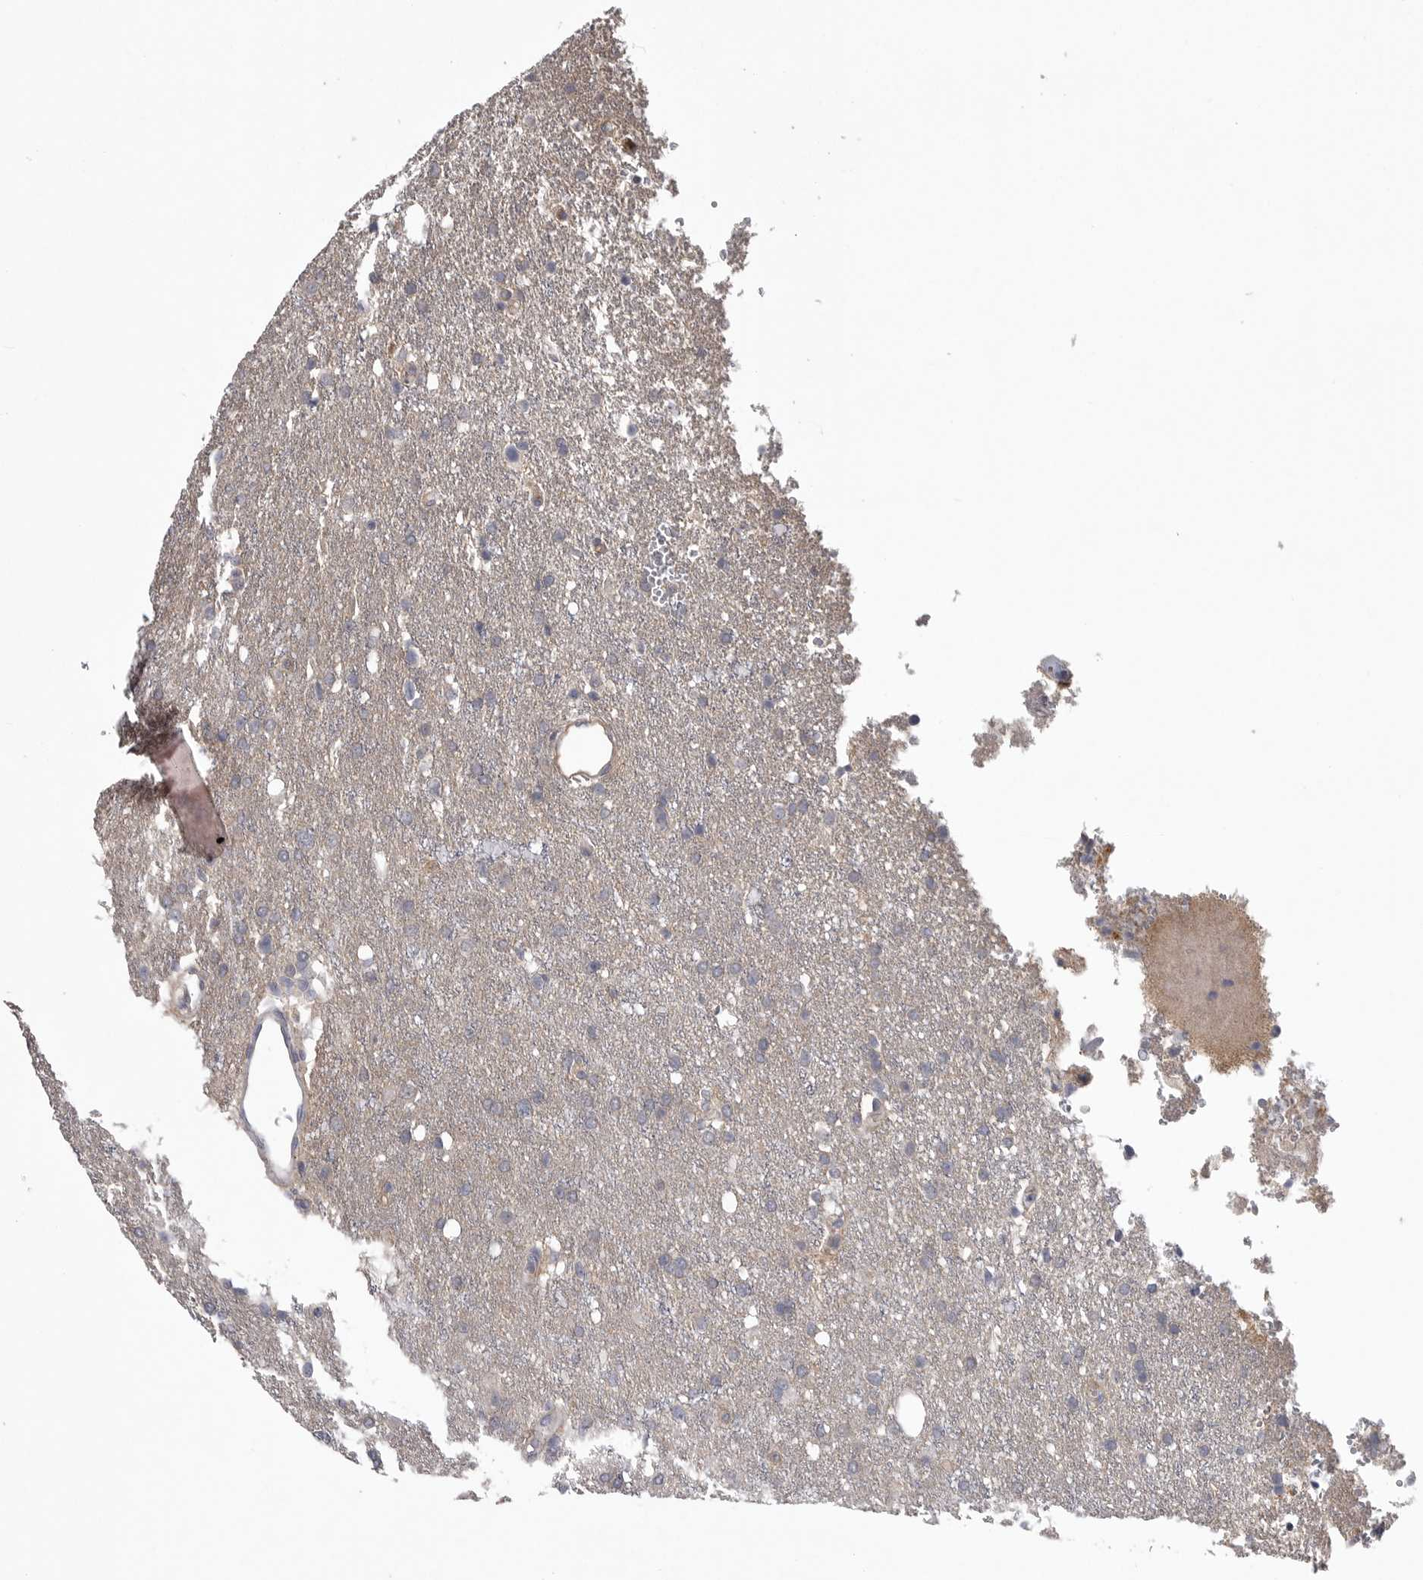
{"staining": {"intensity": "negative", "quantity": "none", "location": "none"}, "tissue": "glioma", "cell_type": "Tumor cells", "image_type": "cancer", "snomed": [{"axis": "morphology", "description": "Glioma, malignant, High grade"}, {"axis": "topography", "description": "Brain"}], "caption": "This is an immunohistochemistry histopathology image of malignant glioma (high-grade). There is no staining in tumor cells.", "gene": "NECTIN2", "patient": {"sex": "female", "age": 58}}